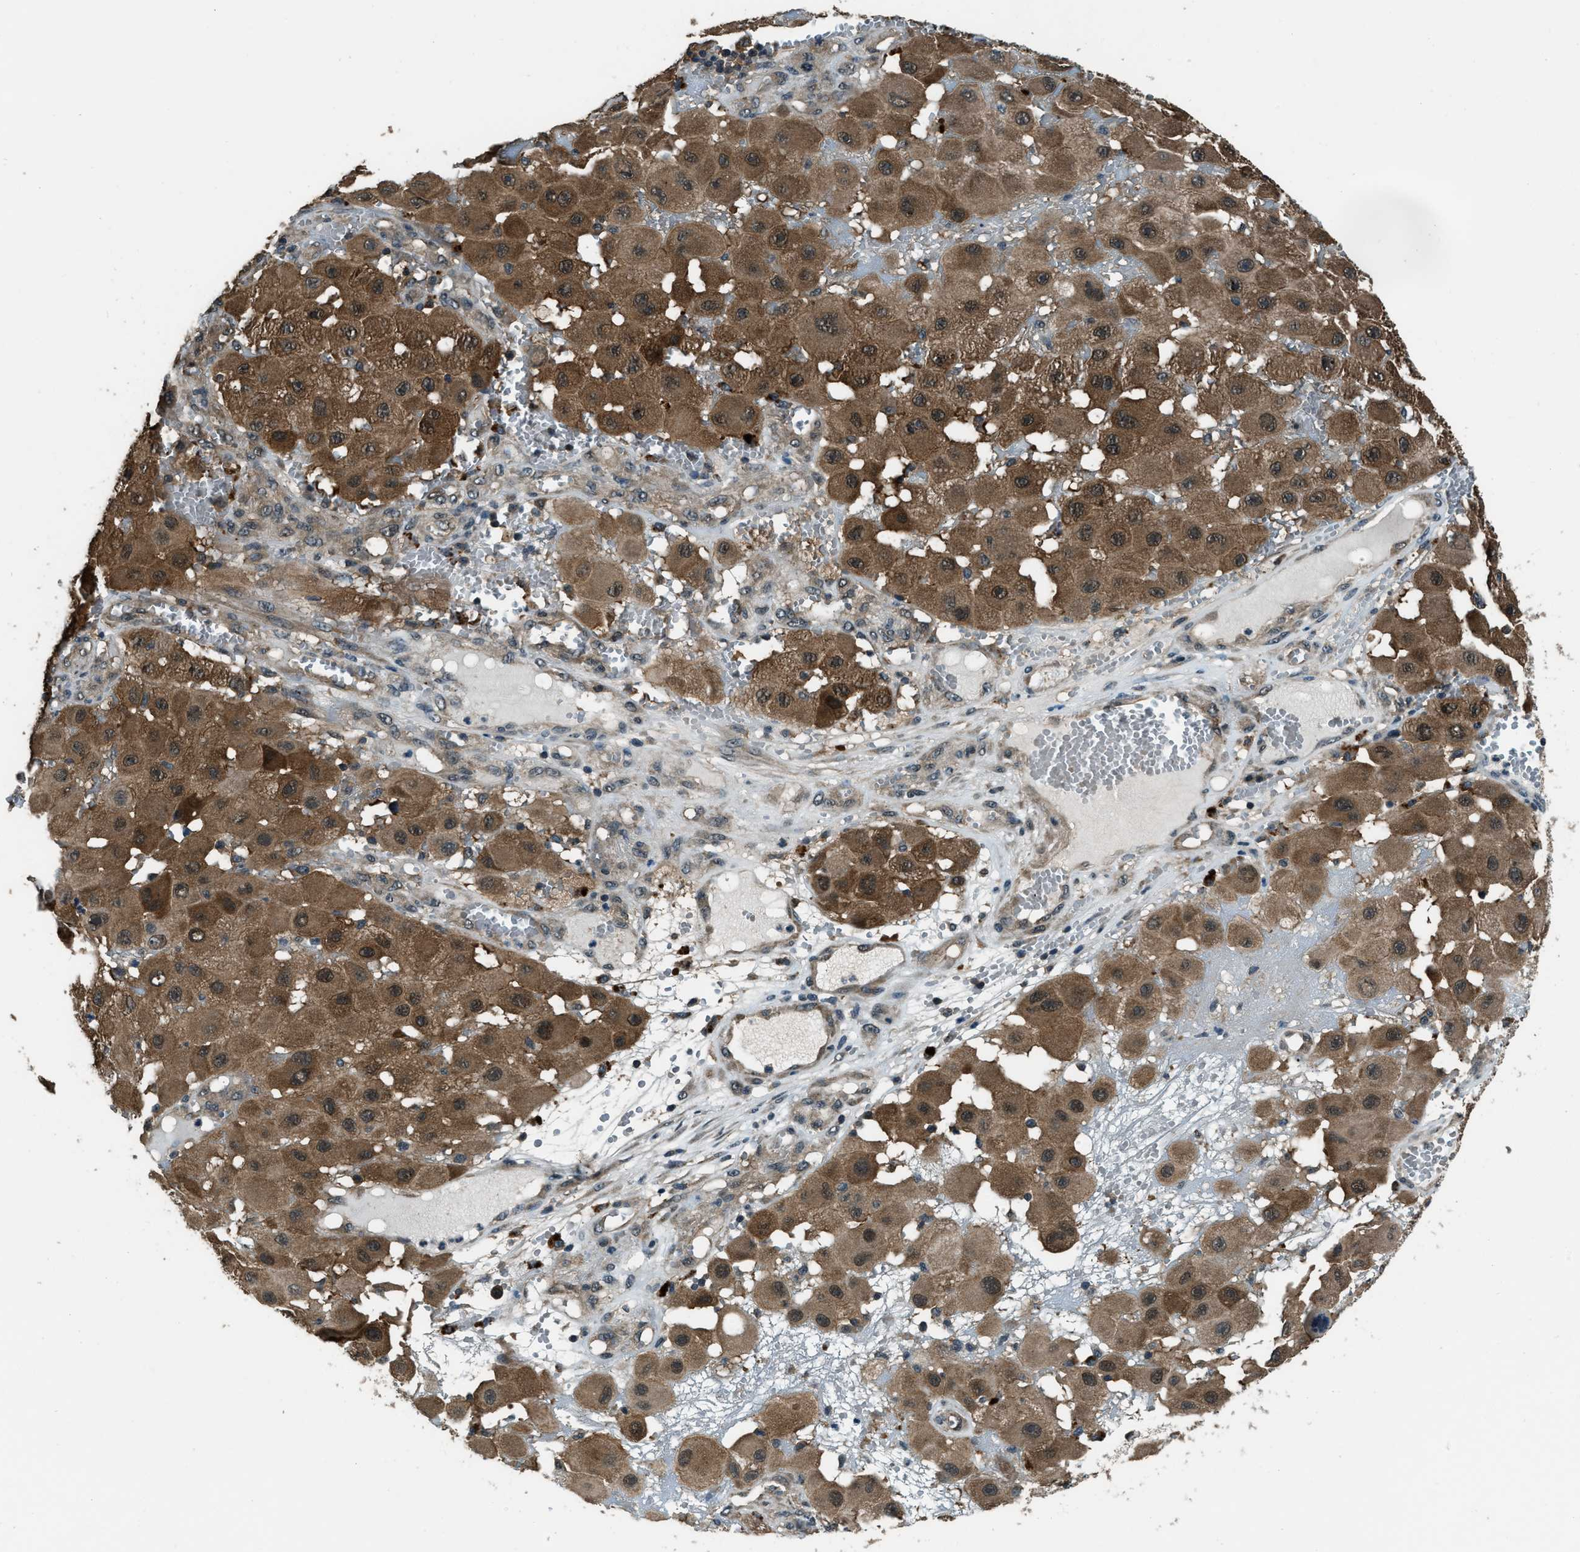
{"staining": {"intensity": "moderate", "quantity": ">75%", "location": "cytoplasmic/membranous"}, "tissue": "melanoma", "cell_type": "Tumor cells", "image_type": "cancer", "snomed": [{"axis": "morphology", "description": "Malignant melanoma, NOS"}, {"axis": "topography", "description": "Skin"}], "caption": "The micrograph reveals immunohistochemical staining of melanoma. There is moderate cytoplasmic/membranous expression is seen in approximately >75% of tumor cells.", "gene": "NUDCD3", "patient": {"sex": "female", "age": 81}}